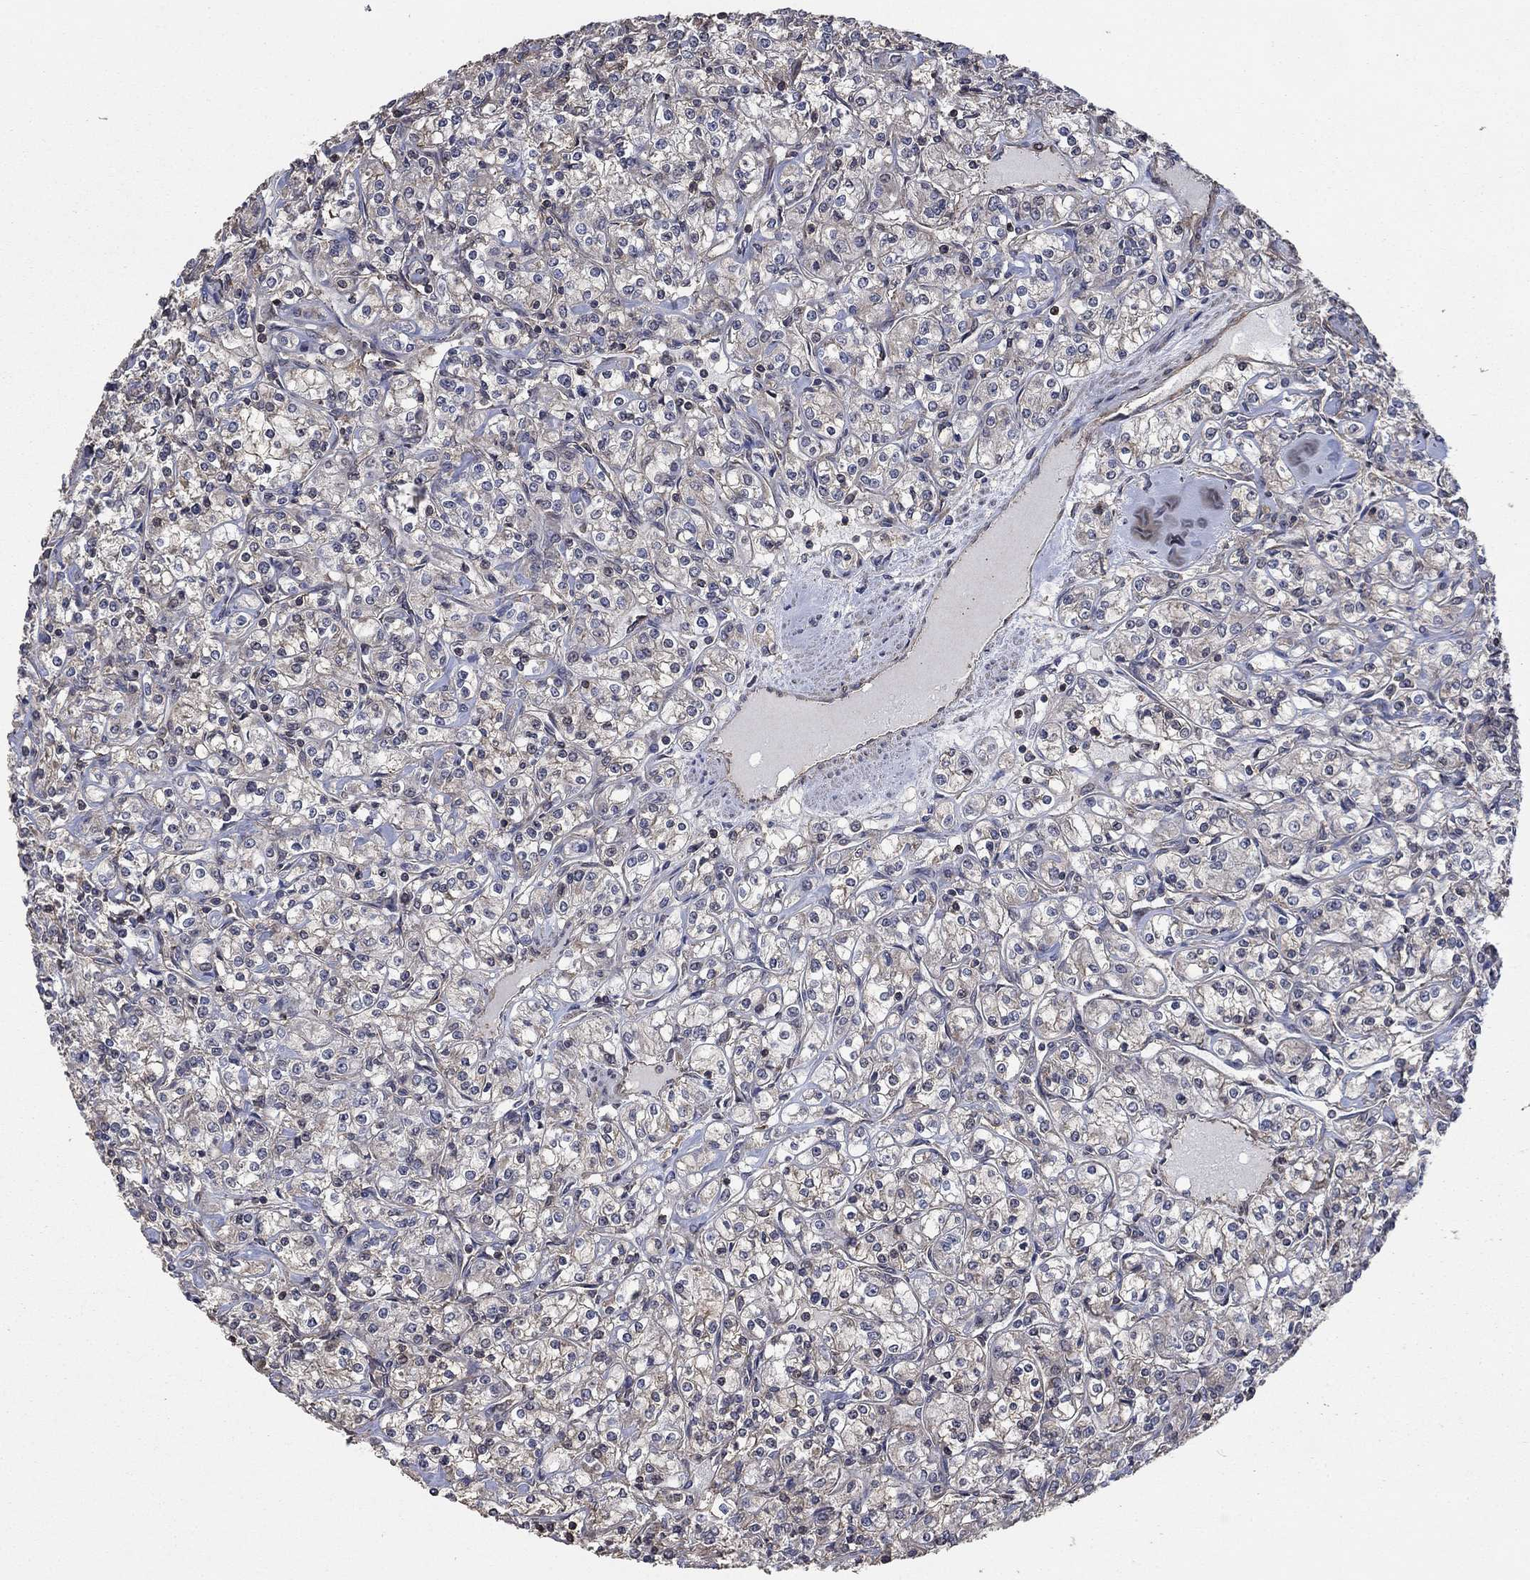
{"staining": {"intensity": "negative", "quantity": "none", "location": "none"}, "tissue": "renal cancer", "cell_type": "Tumor cells", "image_type": "cancer", "snomed": [{"axis": "morphology", "description": "Adenocarcinoma, NOS"}, {"axis": "topography", "description": "Kidney"}], "caption": "This is a micrograph of IHC staining of renal cancer (adenocarcinoma), which shows no positivity in tumor cells.", "gene": "PDE3A", "patient": {"sex": "male", "age": 77}}